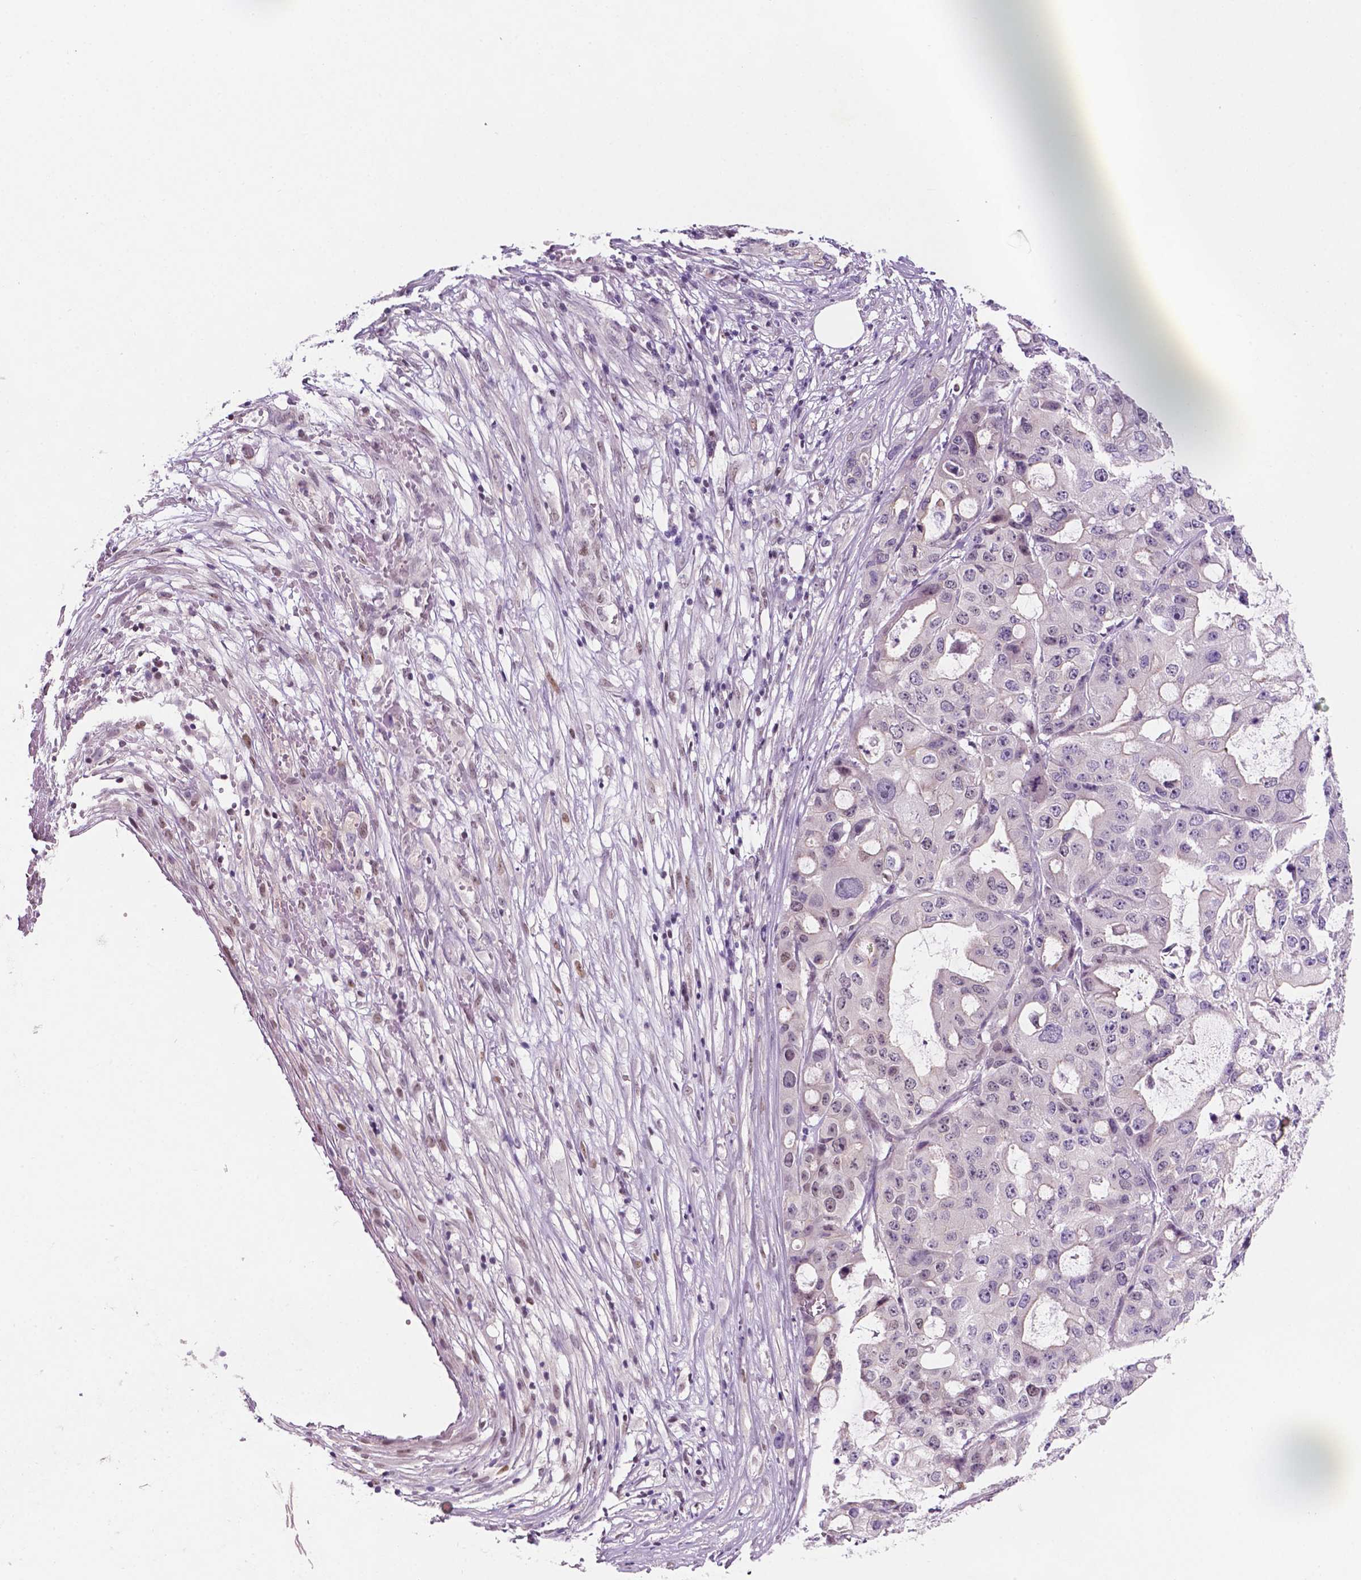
{"staining": {"intensity": "weak", "quantity": "<25%", "location": "nuclear"}, "tissue": "ovarian cancer", "cell_type": "Tumor cells", "image_type": "cancer", "snomed": [{"axis": "morphology", "description": "Cystadenocarcinoma, serous, NOS"}, {"axis": "topography", "description": "Ovary"}], "caption": "This is an IHC histopathology image of human serous cystadenocarcinoma (ovarian). There is no positivity in tumor cells.", "gene": "FAM50B", "patient": {"sex": "female", "age": 56}}